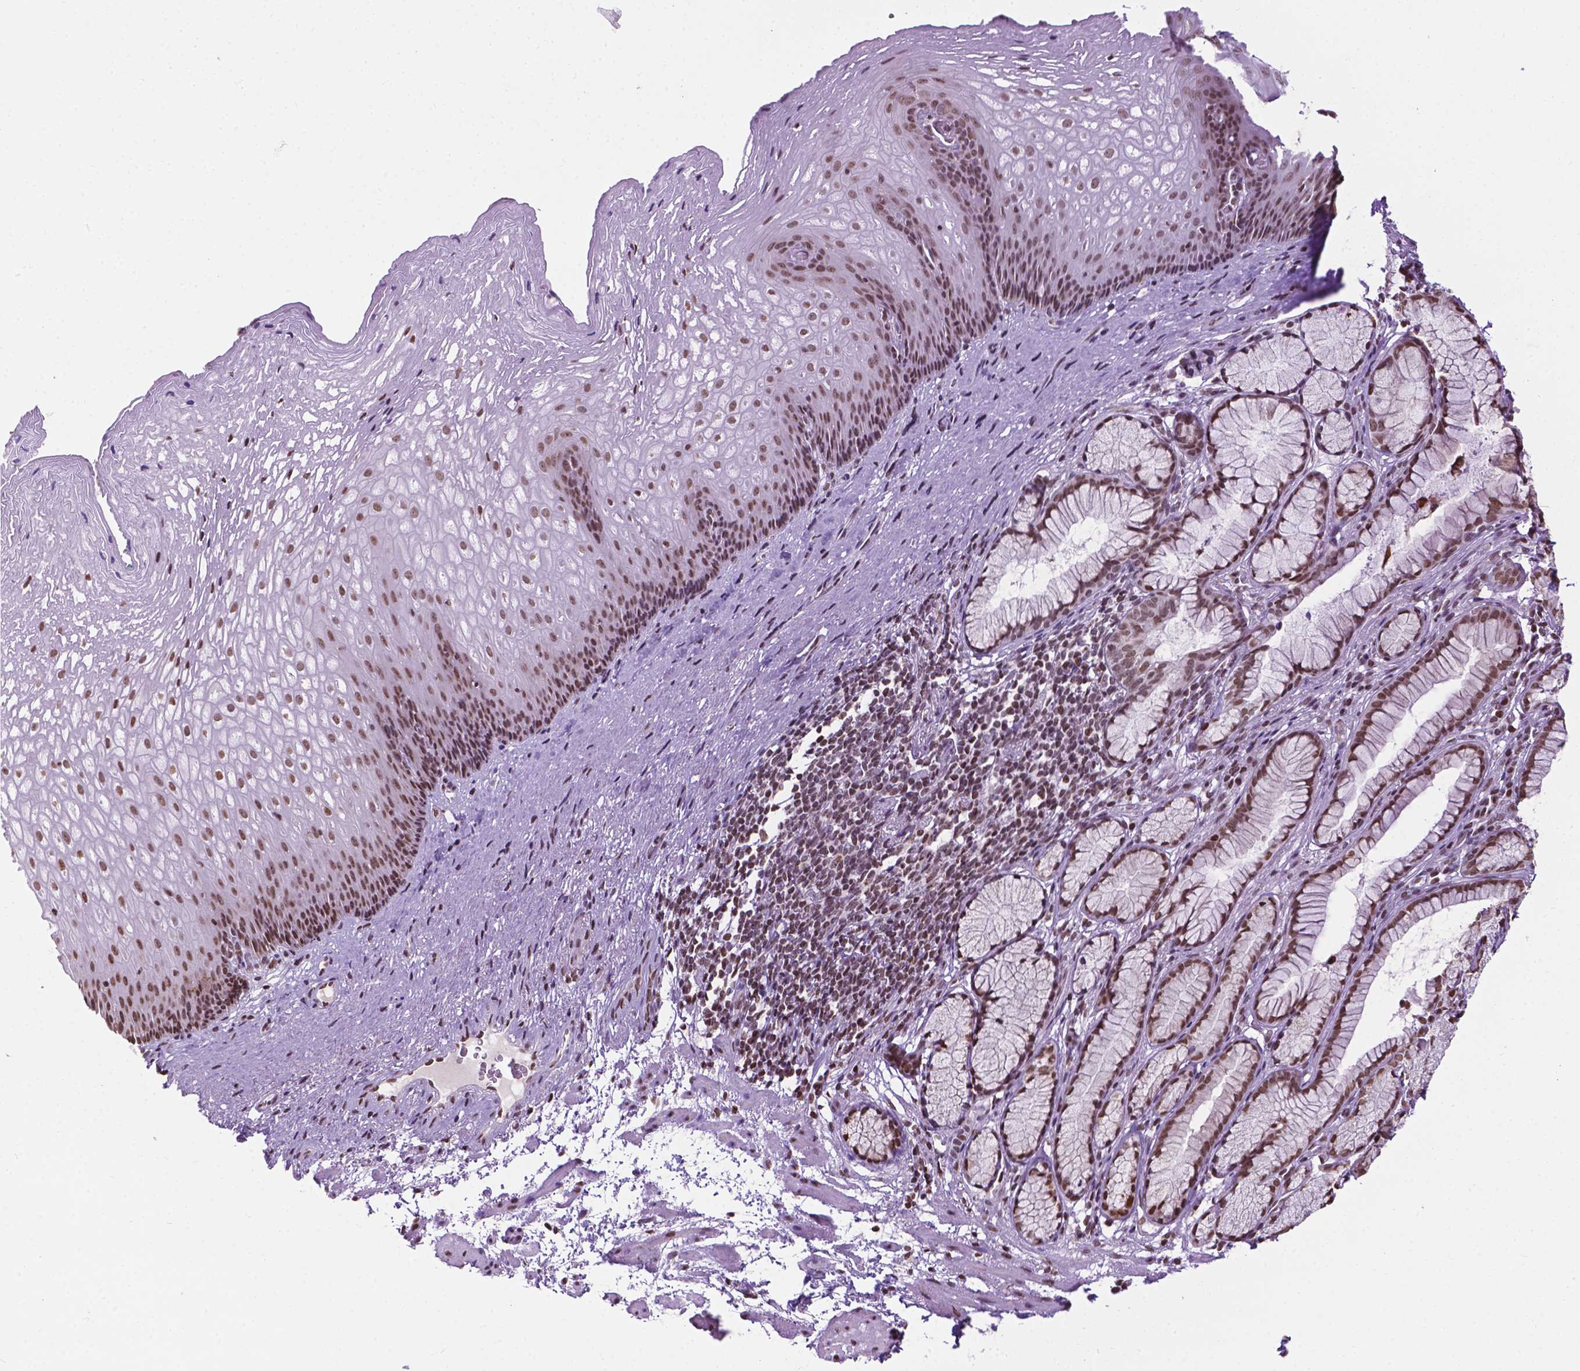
{"staining": {"intensity": "moderate", "quantity": ">75%", "location": "nuclear"}, "tissue": "esophagus", "cell_type": "Squamous epithelial cells", "image_type": "normal", "snomed": [{"axis": "morphology", "description": "Normal tissue, NOS"}, {"axis": "topography", "description": "Esophagus"}], "caption": "Immunohistochemistry (IHC) image of unremarkable esophagus: human esophagus stained using IHC demonstrates medium levels of moderate protein expression localized specifically in the nuclear of squamous epithelial cells, appearing as a nuclear brown color.", "gene": "COL23A1", "patient": {"sex": "male", "age": 76}}